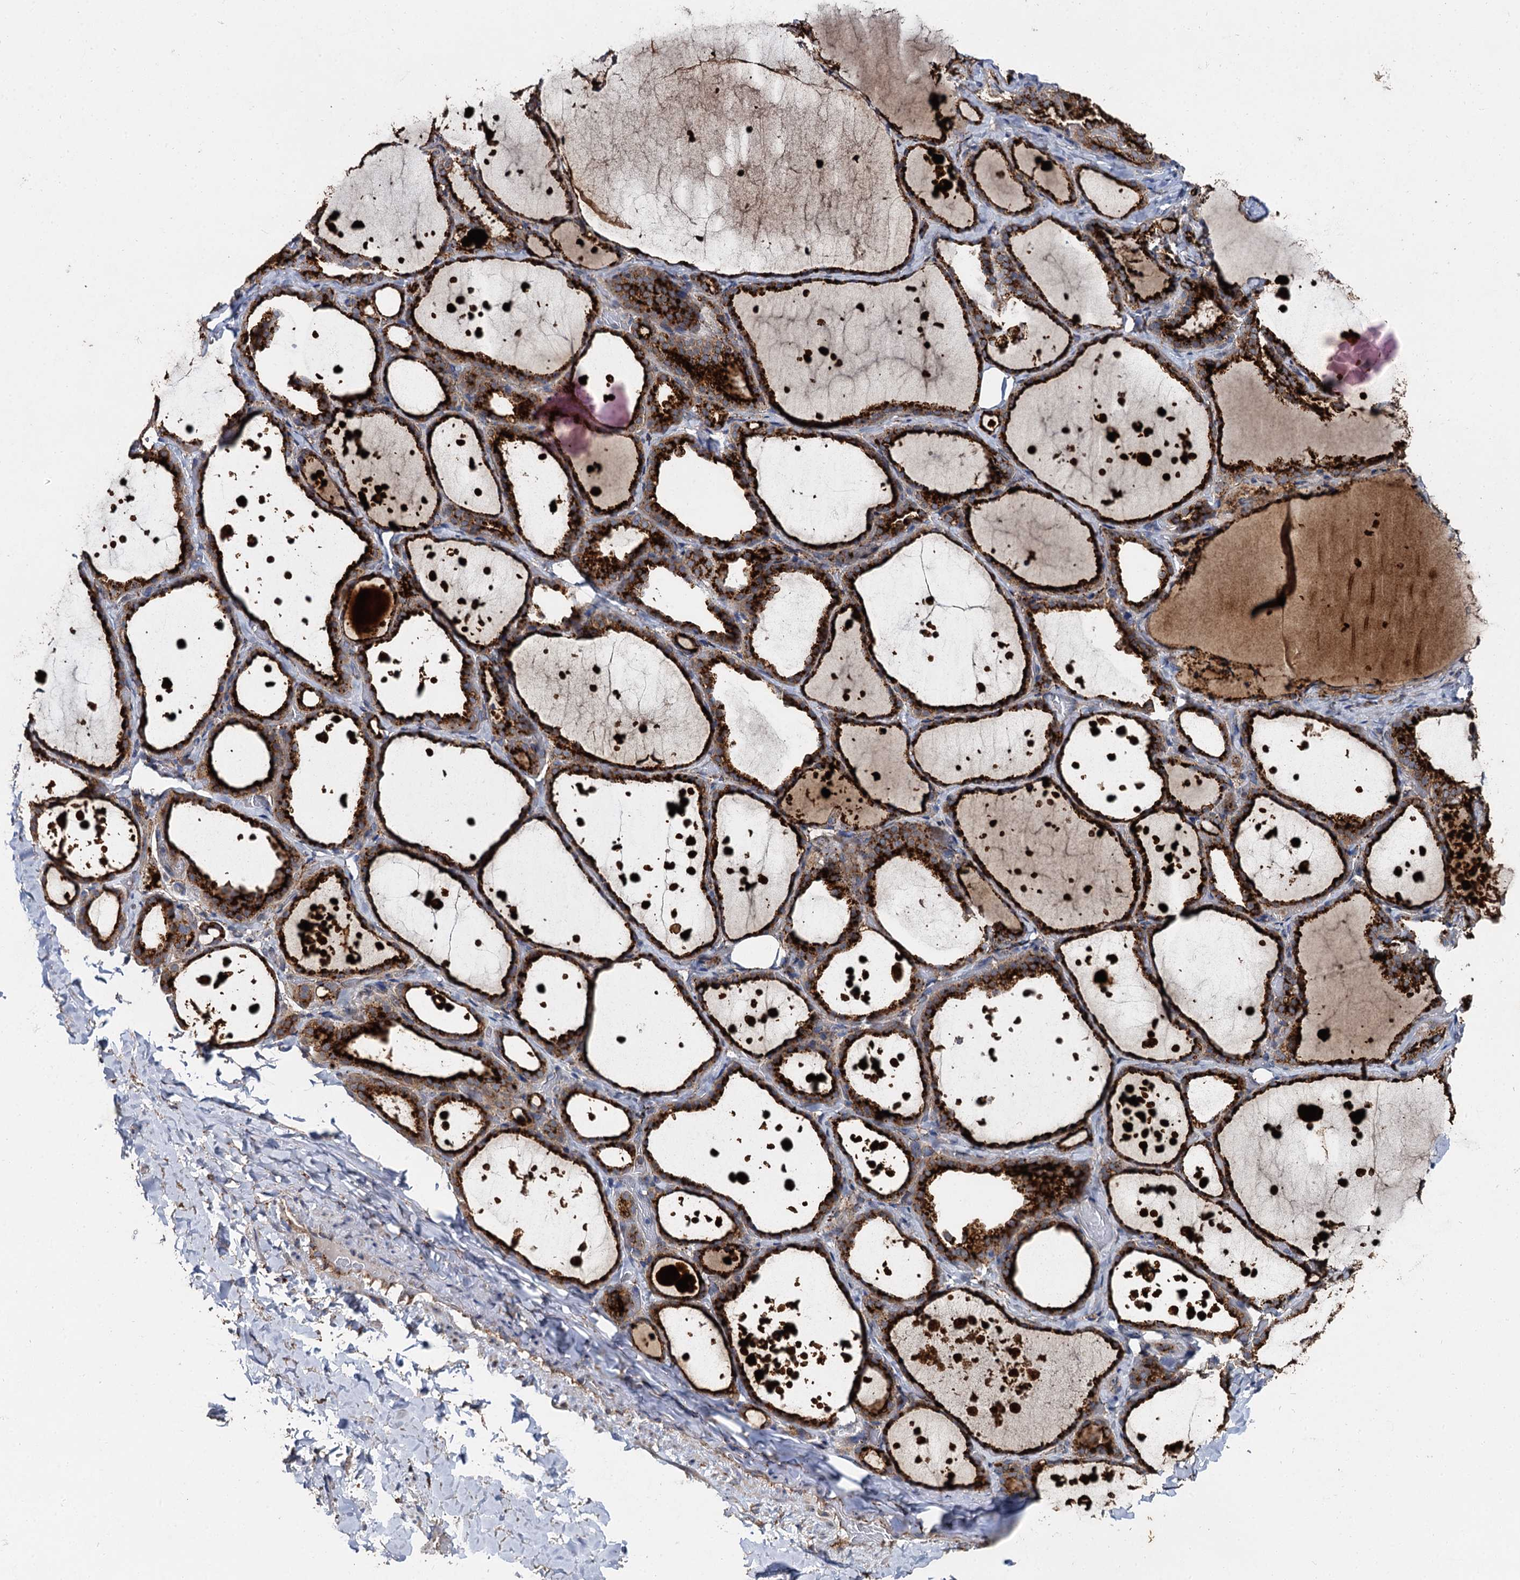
{"staining": {"intensity": "strong", "quantity": ">75%", "location": "cytoplasmic/membranous"}, "tissue": "thyroid gland", "cell_type": "Glandular cells", "image_type": "normal", "snomed": [{"axis": "morphology", "description": "Normal tissue, NOS"}, {"axis": "topography", "description": "Thyroid gland"}], "caption": "Protein expression analysis of benign thyroid gland displays strong cytoplasmic/membranous positivity in about >75% of glandular cells.", "gene": "GBA1", "patient": {"sex": "female", "age": 44}}